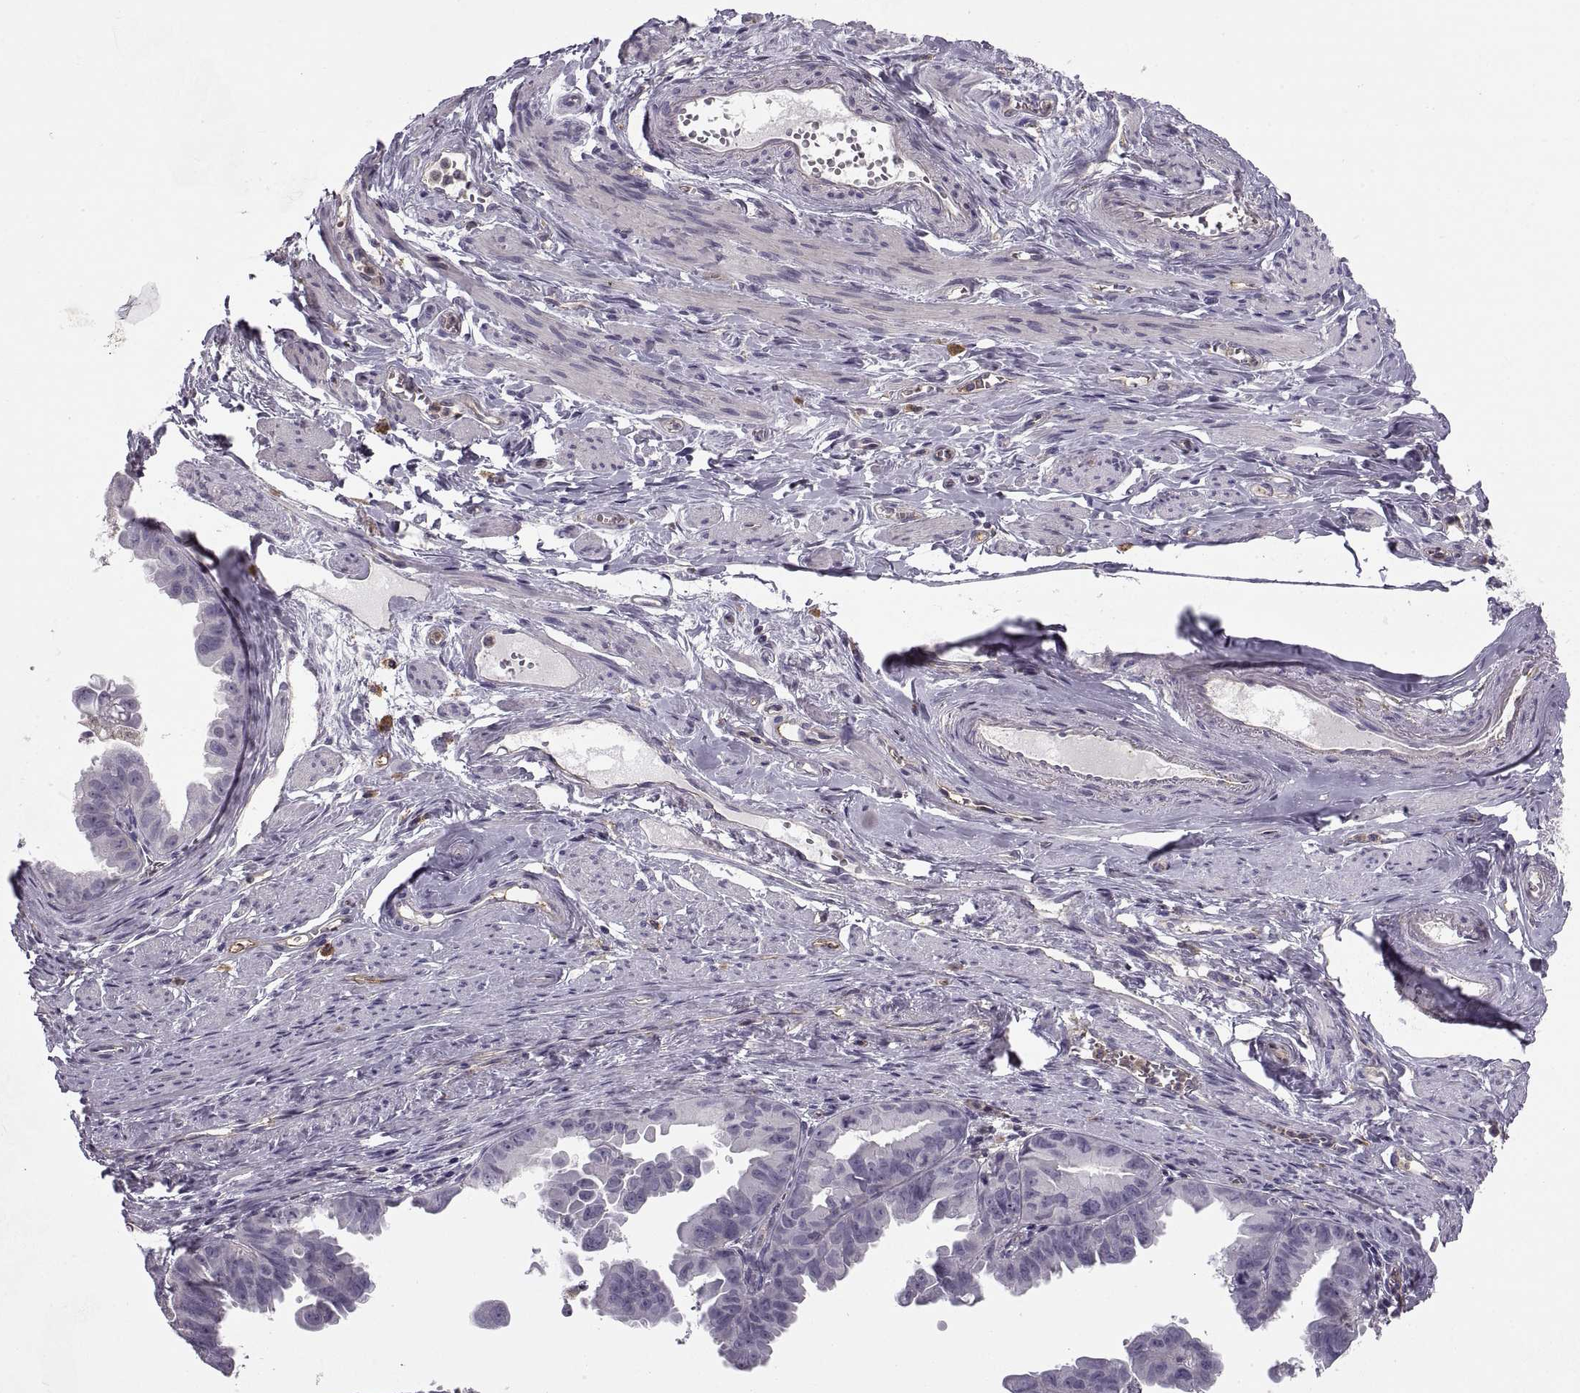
{"staining": {"intensity": "negative", "quantity": "none", "location": "none"}, "tissue": "ovarian cancer", "cell_type": "Tumor cells", "image_type": "cancer", "snomed": [{"axis": "morphology", "description": "Carcinoma, endometroid"}, {"axis": "topography", "description": "Ovary"}], "caption": "An image of ovarian cancer stained for a protein reveals no brown staining in tumor cells. (DAB (3,3'-diaminobenzidine) immunohistochemistry with hematoxylin counter stain).", "gene": "RALB", "patient": {"sex": "female", "age": 85}}